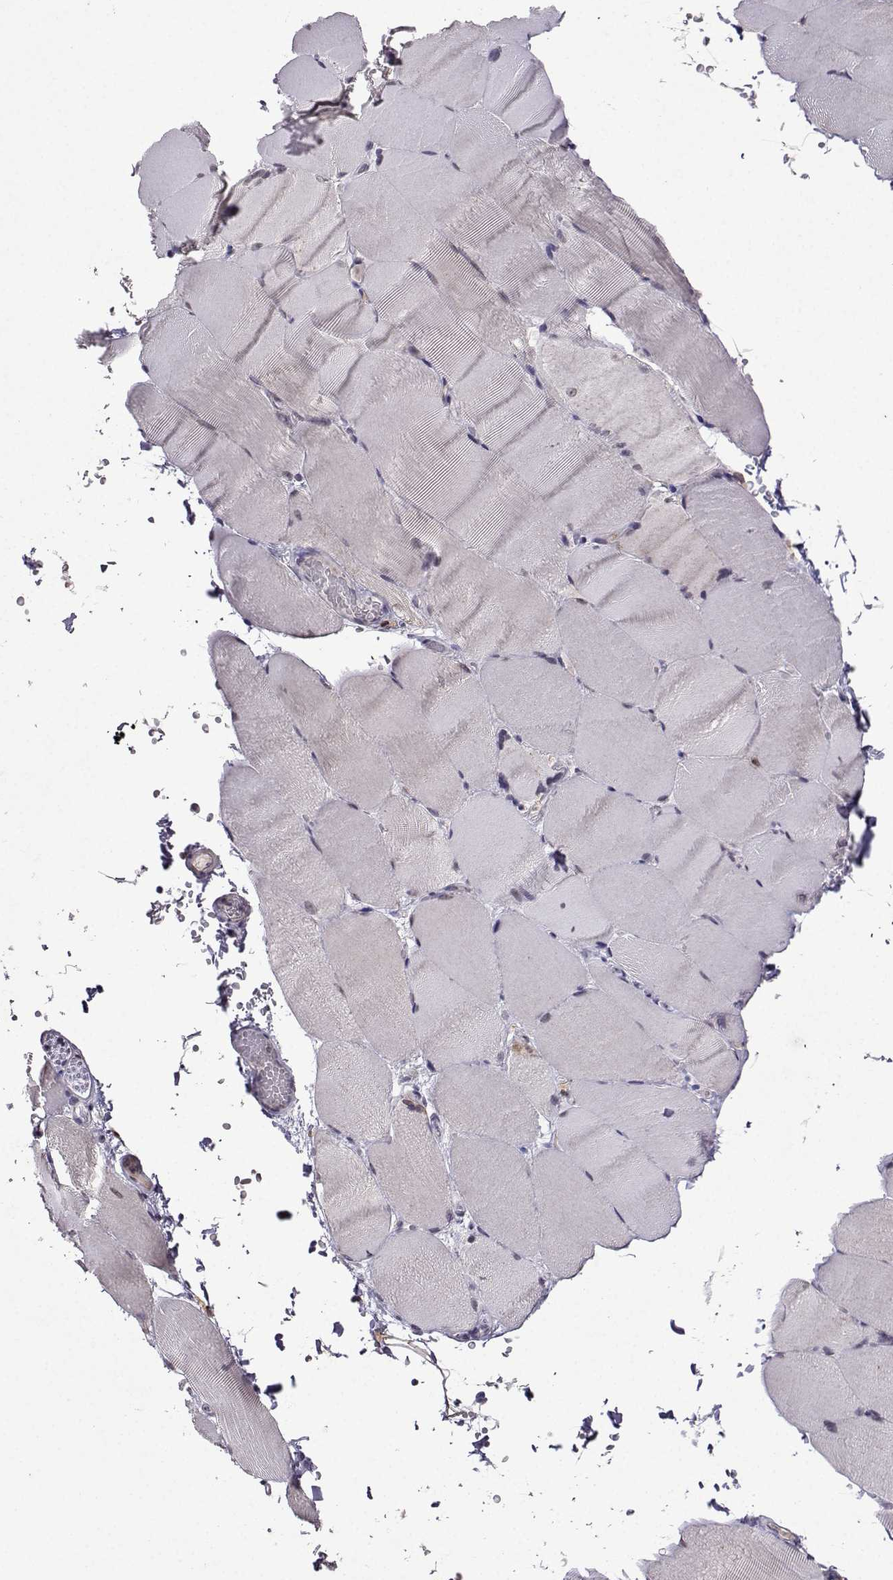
{"staining": {"intensity": "negative", "quantity": "none", "location": "none"}, "tissue": "skeletal muscle", "cell_type": "Myocytes", "image_type": "normal", "snomed": [{"axis": "morphology", "description": "Normal tissue, NOS"}, {"axis": "topography", "description": "Skeletal muscle"}], "caption": "Immunohistochemistry image of normal skeletal muscle: skeletal muscle stained with DAB shows no significant protein staining in myocytes.", "gene": "CCL28", "patient": {"sex": "female", "age": 37}}